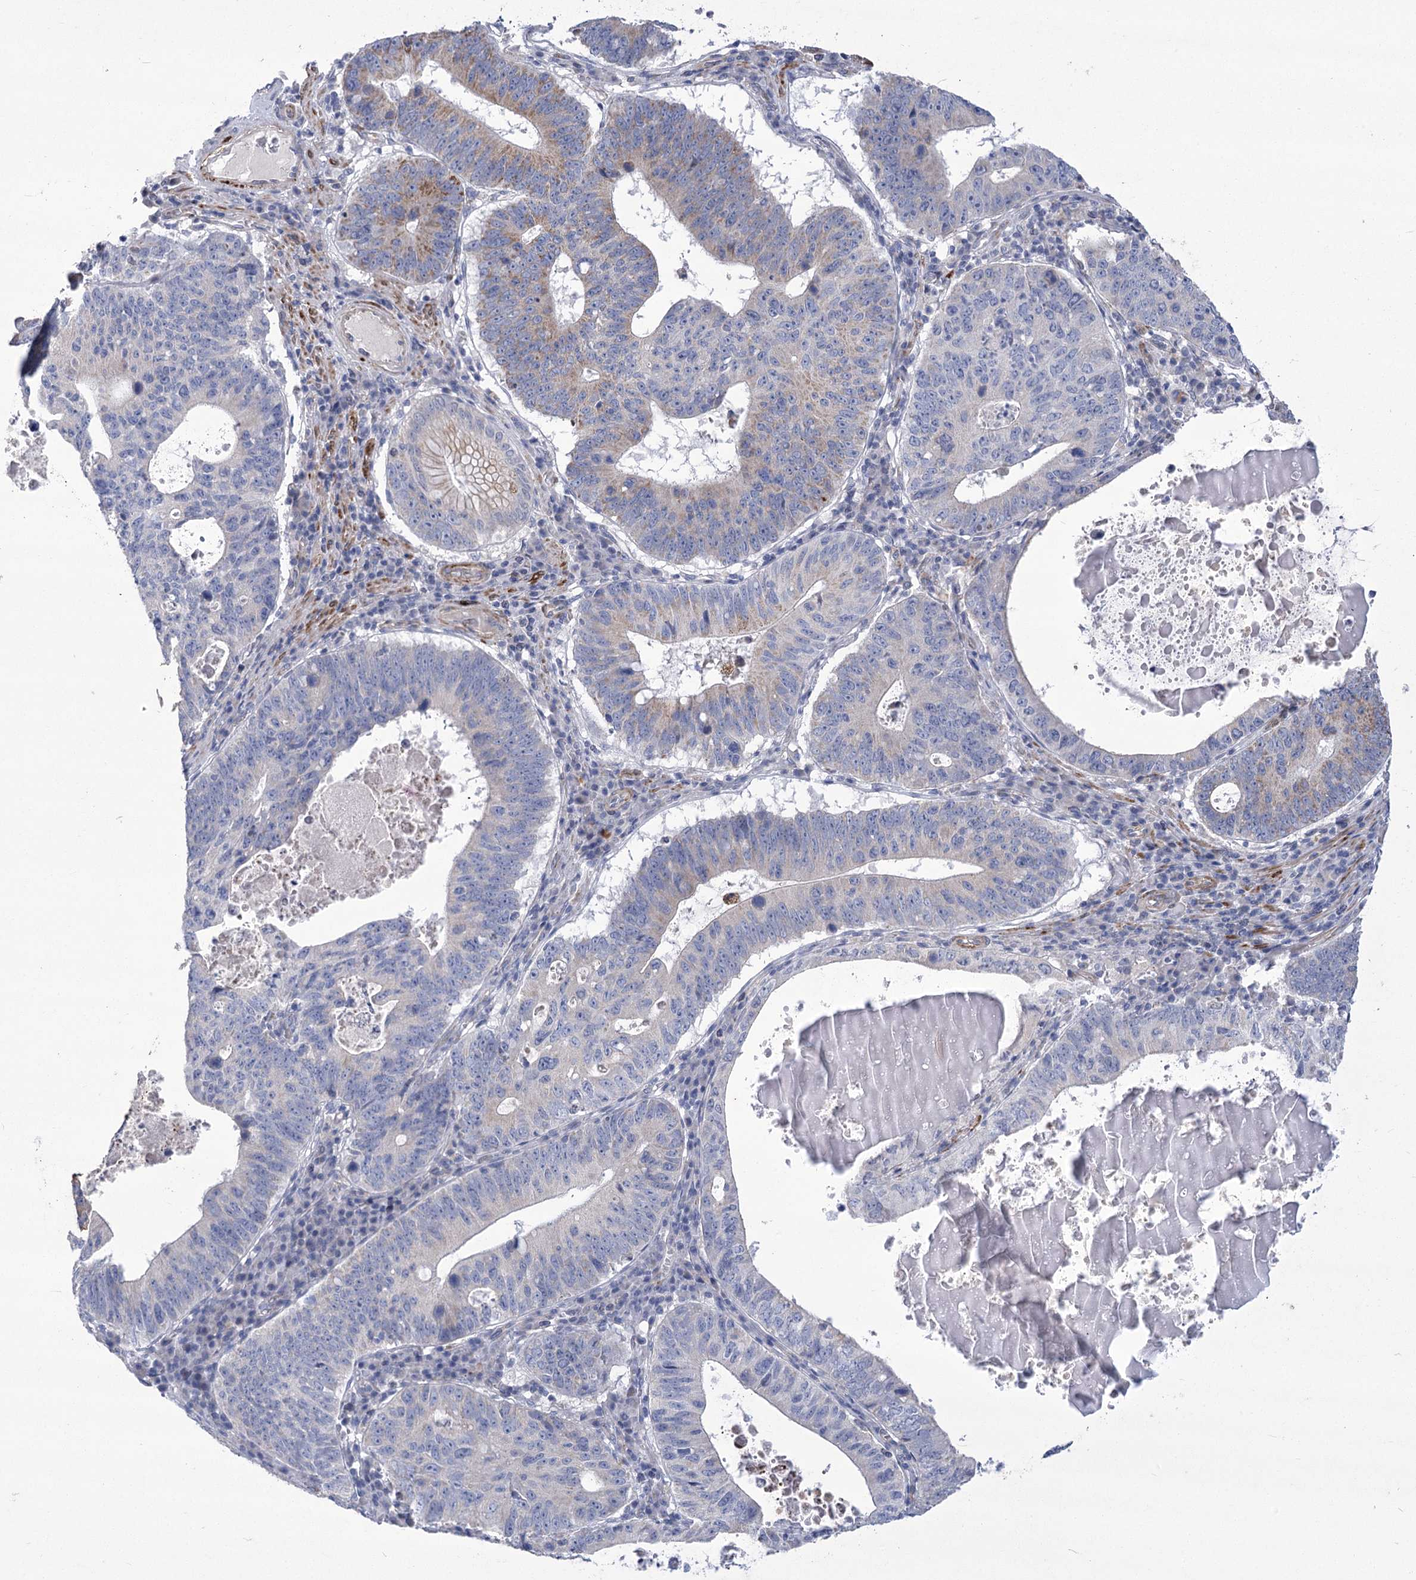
{"staining": {"intensity": "weak", "quantity": "<25%", "location": "cytoplasmic/membranous"}, "tissue": "stomach cancer", "cell_type": "Tumor cells", "image_type": "cancer", "snomed": [{"axis": "morphology", "description": "Adenocarcinoma, NOS"}, {"axis": "topography", "description": "Stomach"}], "caption": "Tumor cells are negative for protein expression in human stomach cancer. (DAB (3,3'-diaminobenzidine) immunohistochemistry visualized using brightfield microscopy, high magnification).", "gene": "ANGPTL3", "patient": {"sex": "male", "age": 59}}